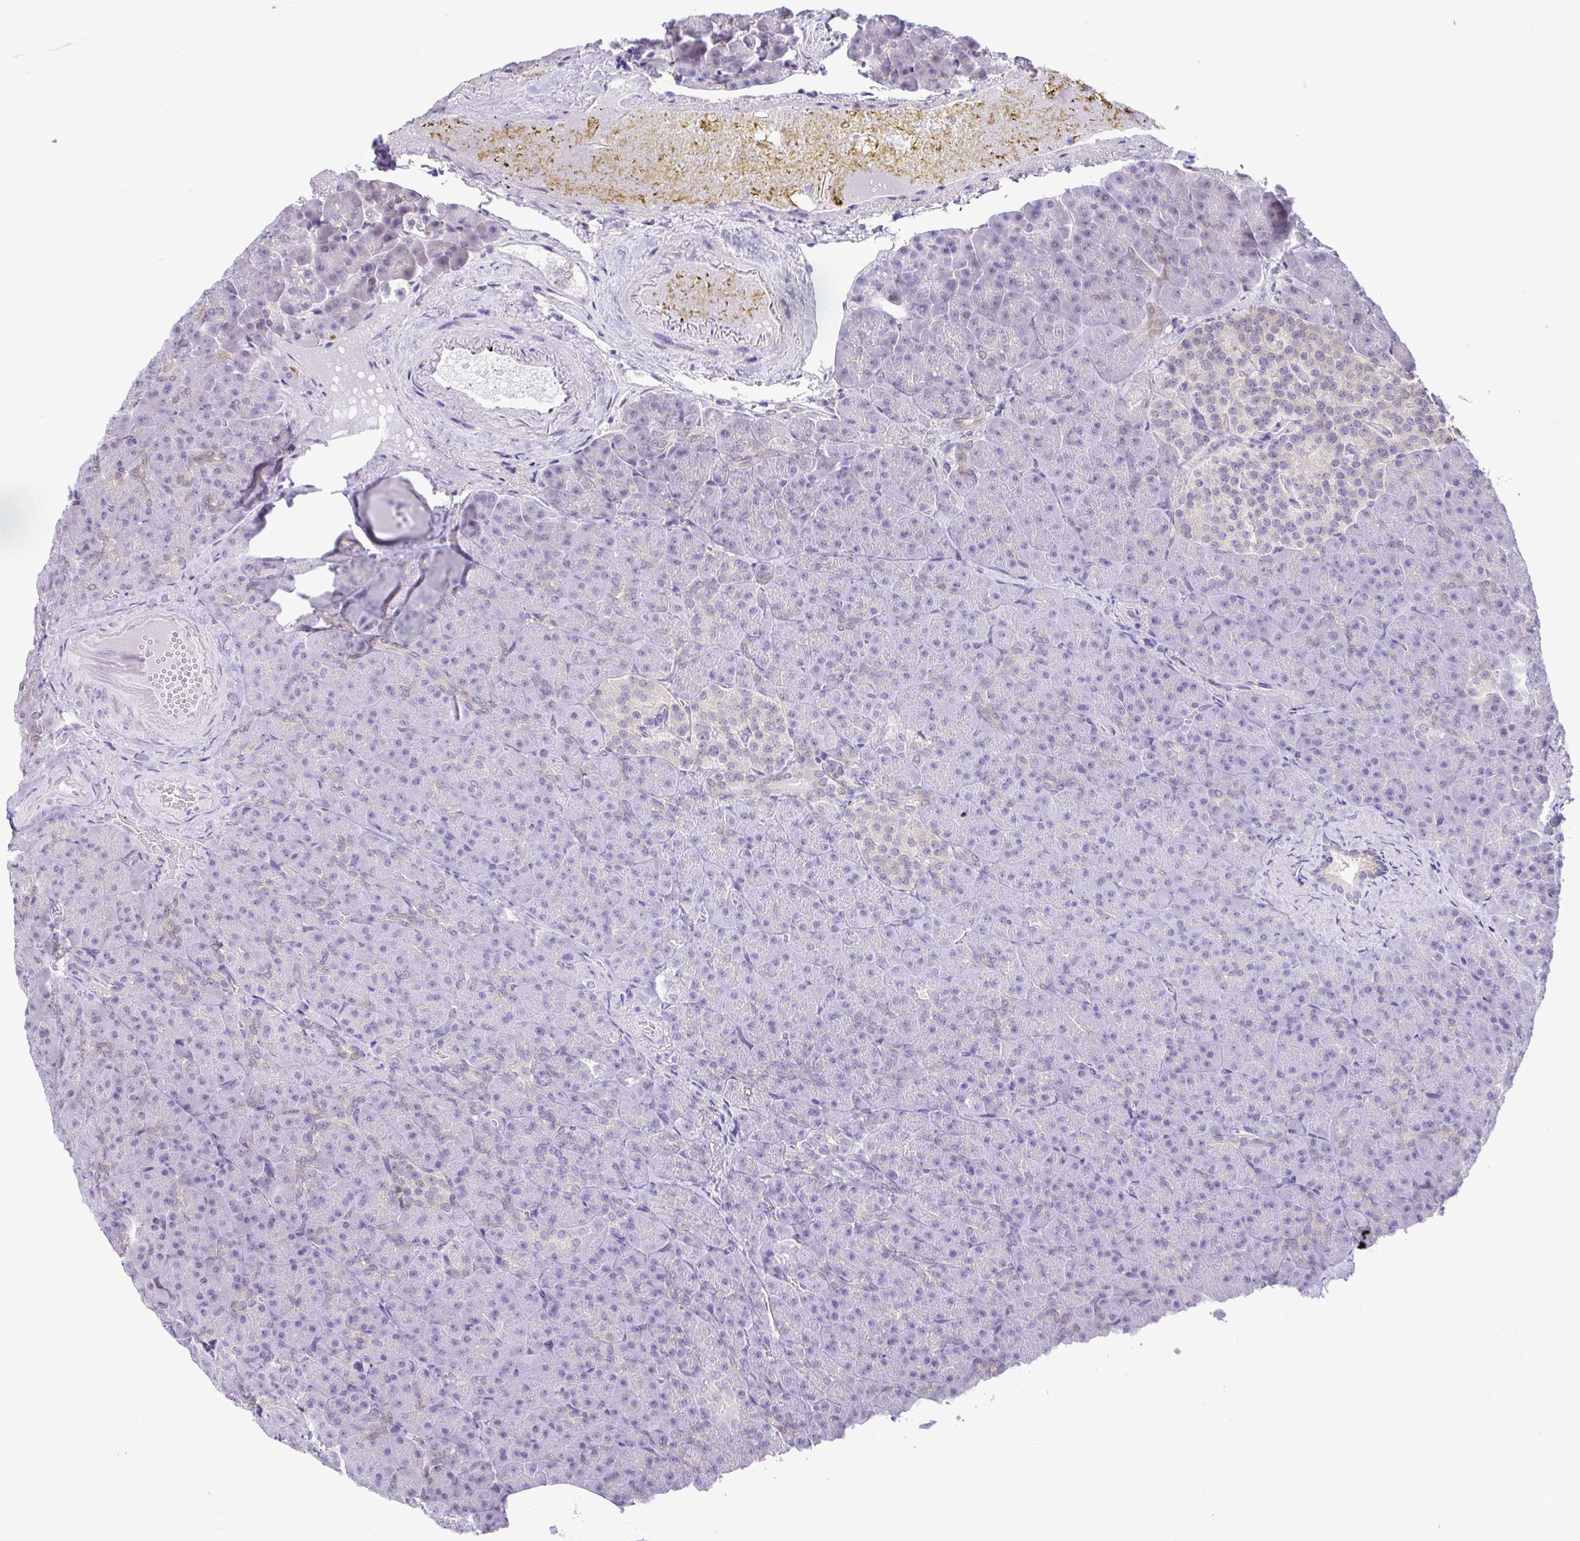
{"staining": {"intensity": "negative", "quantity": "none", "location": "none"}, "tissue": "pancreas", "cell_type": "Exocrine glandular cells", "image_type": "normal", "snomed": [{"axis": "morphology", "description": "Normal tissue, NOS"}, {"axis": "topography", "description": "Pancreas"}], "caption": "The image exhibits no staining of exocrine glandular cells in normal pancreas.", "gene": "ZNF485", "patient": {"sex": "female", "age": 74}}